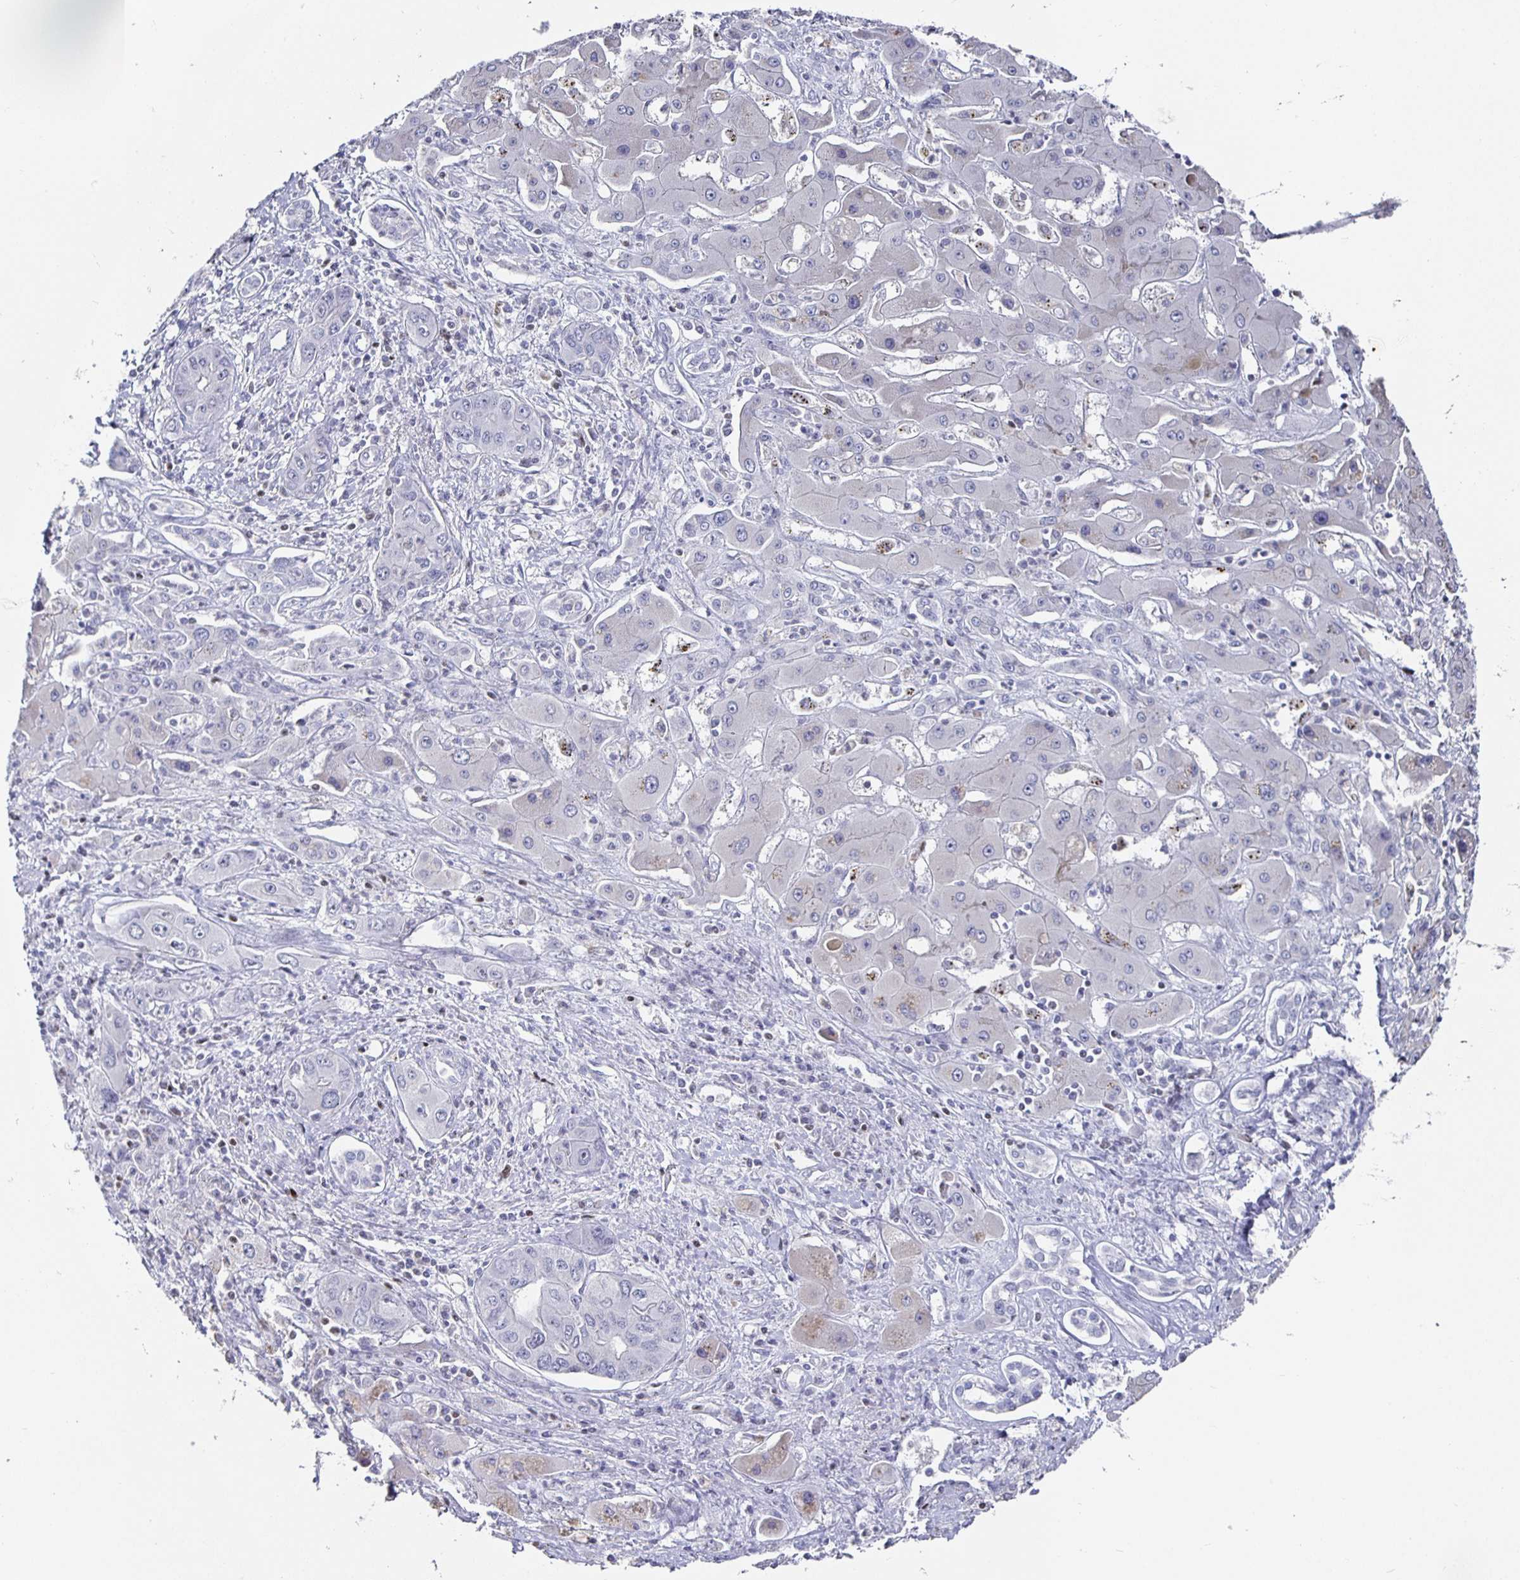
{"staining": {"intensity": "negative", "quantity": "none", "location": "none"}, "tissue": "liver cancer", "cell_type": "Tumor cells", "image_type": "cancer", "snomed": [{"axis": "morphology", "description": "Cholangiocarcinoma"}, {"axis": "topography", "description": "Liver"}], "caption": "IHC histopathology image of neoplastic tissue: human liver cholangiocarcinoma stained with DAB (3,3'-diaminobenzidine) exhibits no significant protein positivity in tumor cells.", "gene": "RUNX2", "patient": {"sex": "male", "age": 67}}